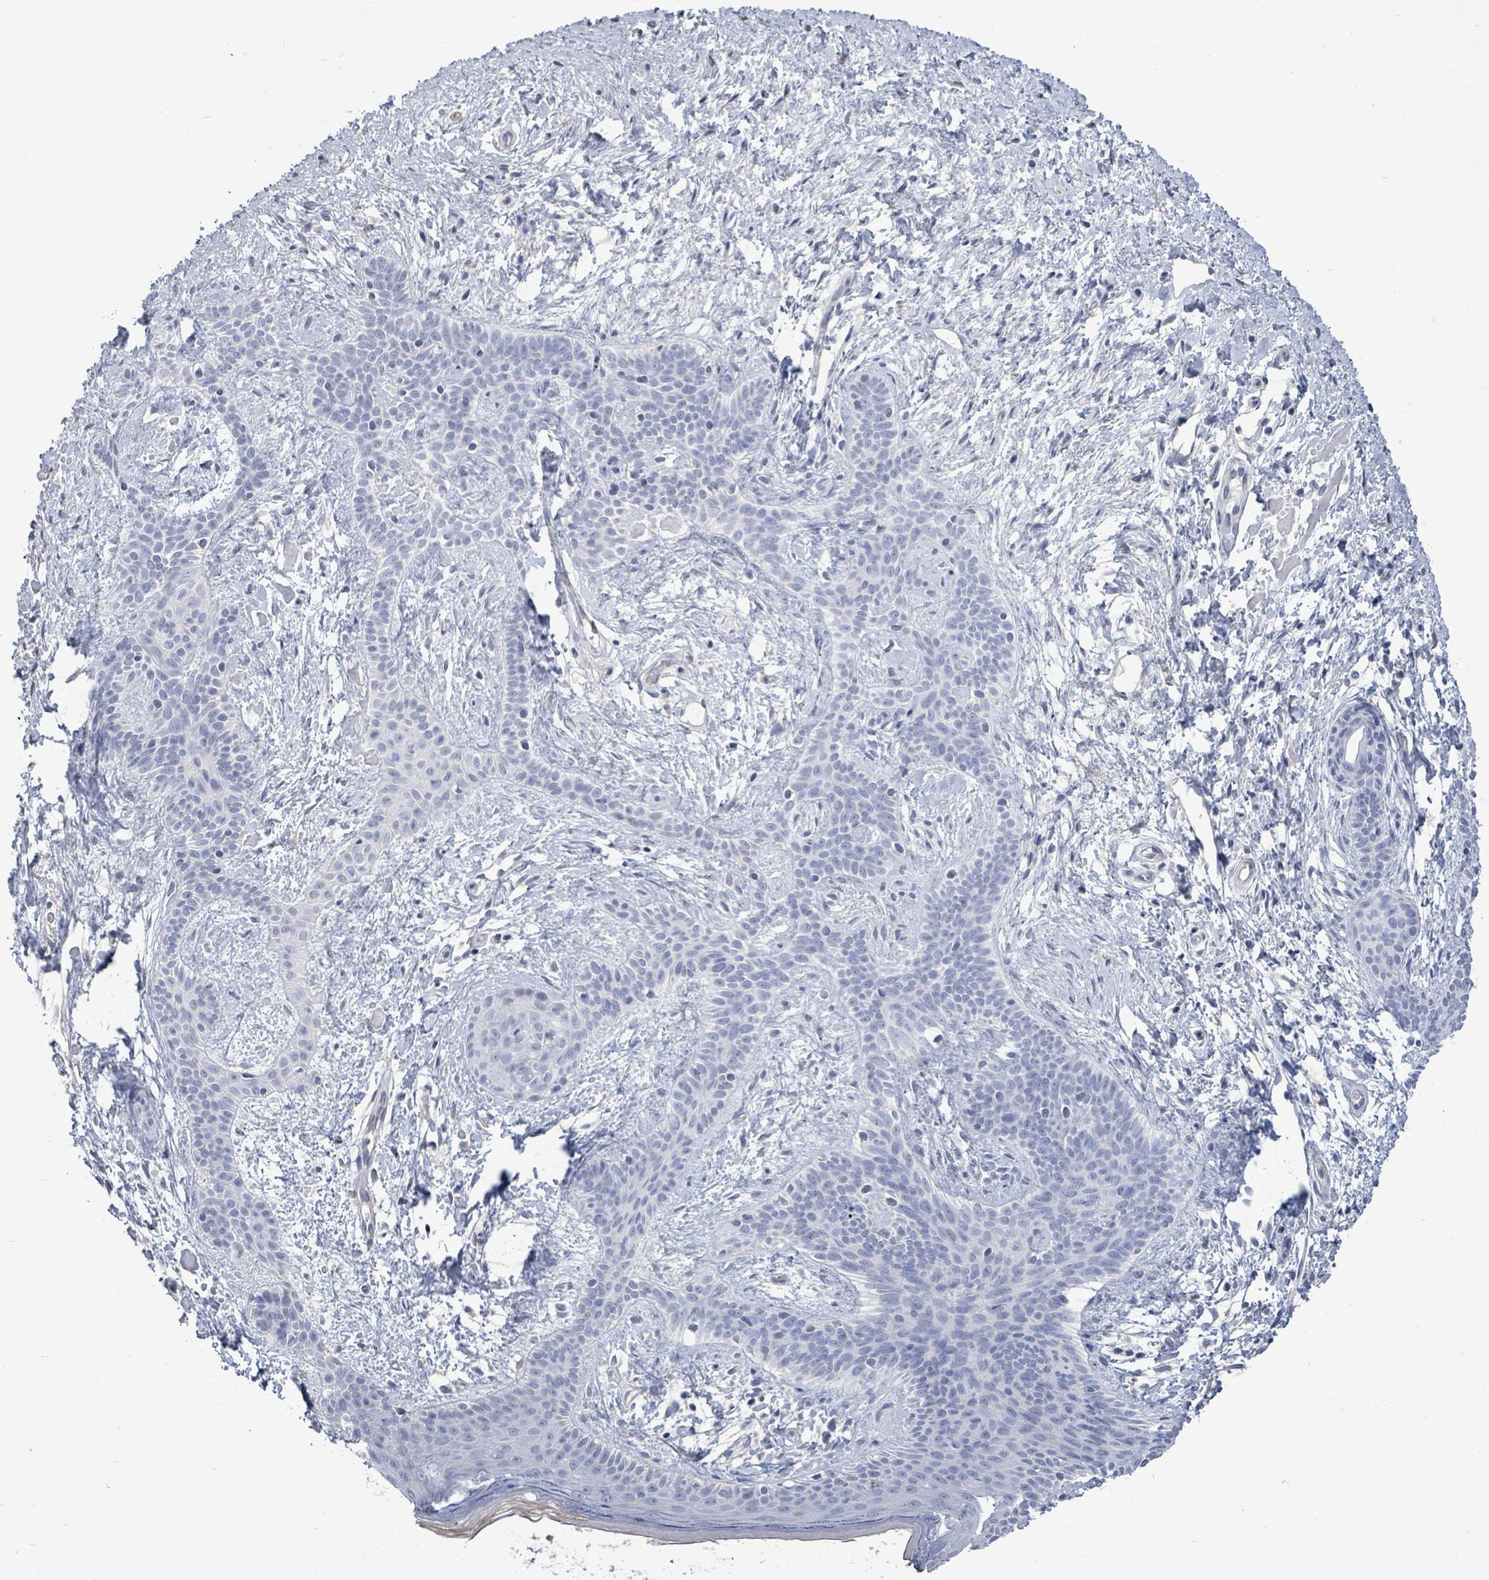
{"staining": {"intensity": "negative", "quantity": "none", "location": "none"}, "tissue": "skin cancer", "cell_type": "Tumor cells", "image_type": "cancer", "snomed": [{"axis": "morphology", "description": "Basal cell carcinoma"}, {"axis": "topography", "description": "Skin"}], "caption": "High magnification brightfield microscopy of skin basal cell carcinoma stained with DAB (brown) and counterstained with hematoxylin (blue): tumor cells show no significant positivity.", "gene": "CT45A5", "patient": {"sex": "male", "age": 78}}